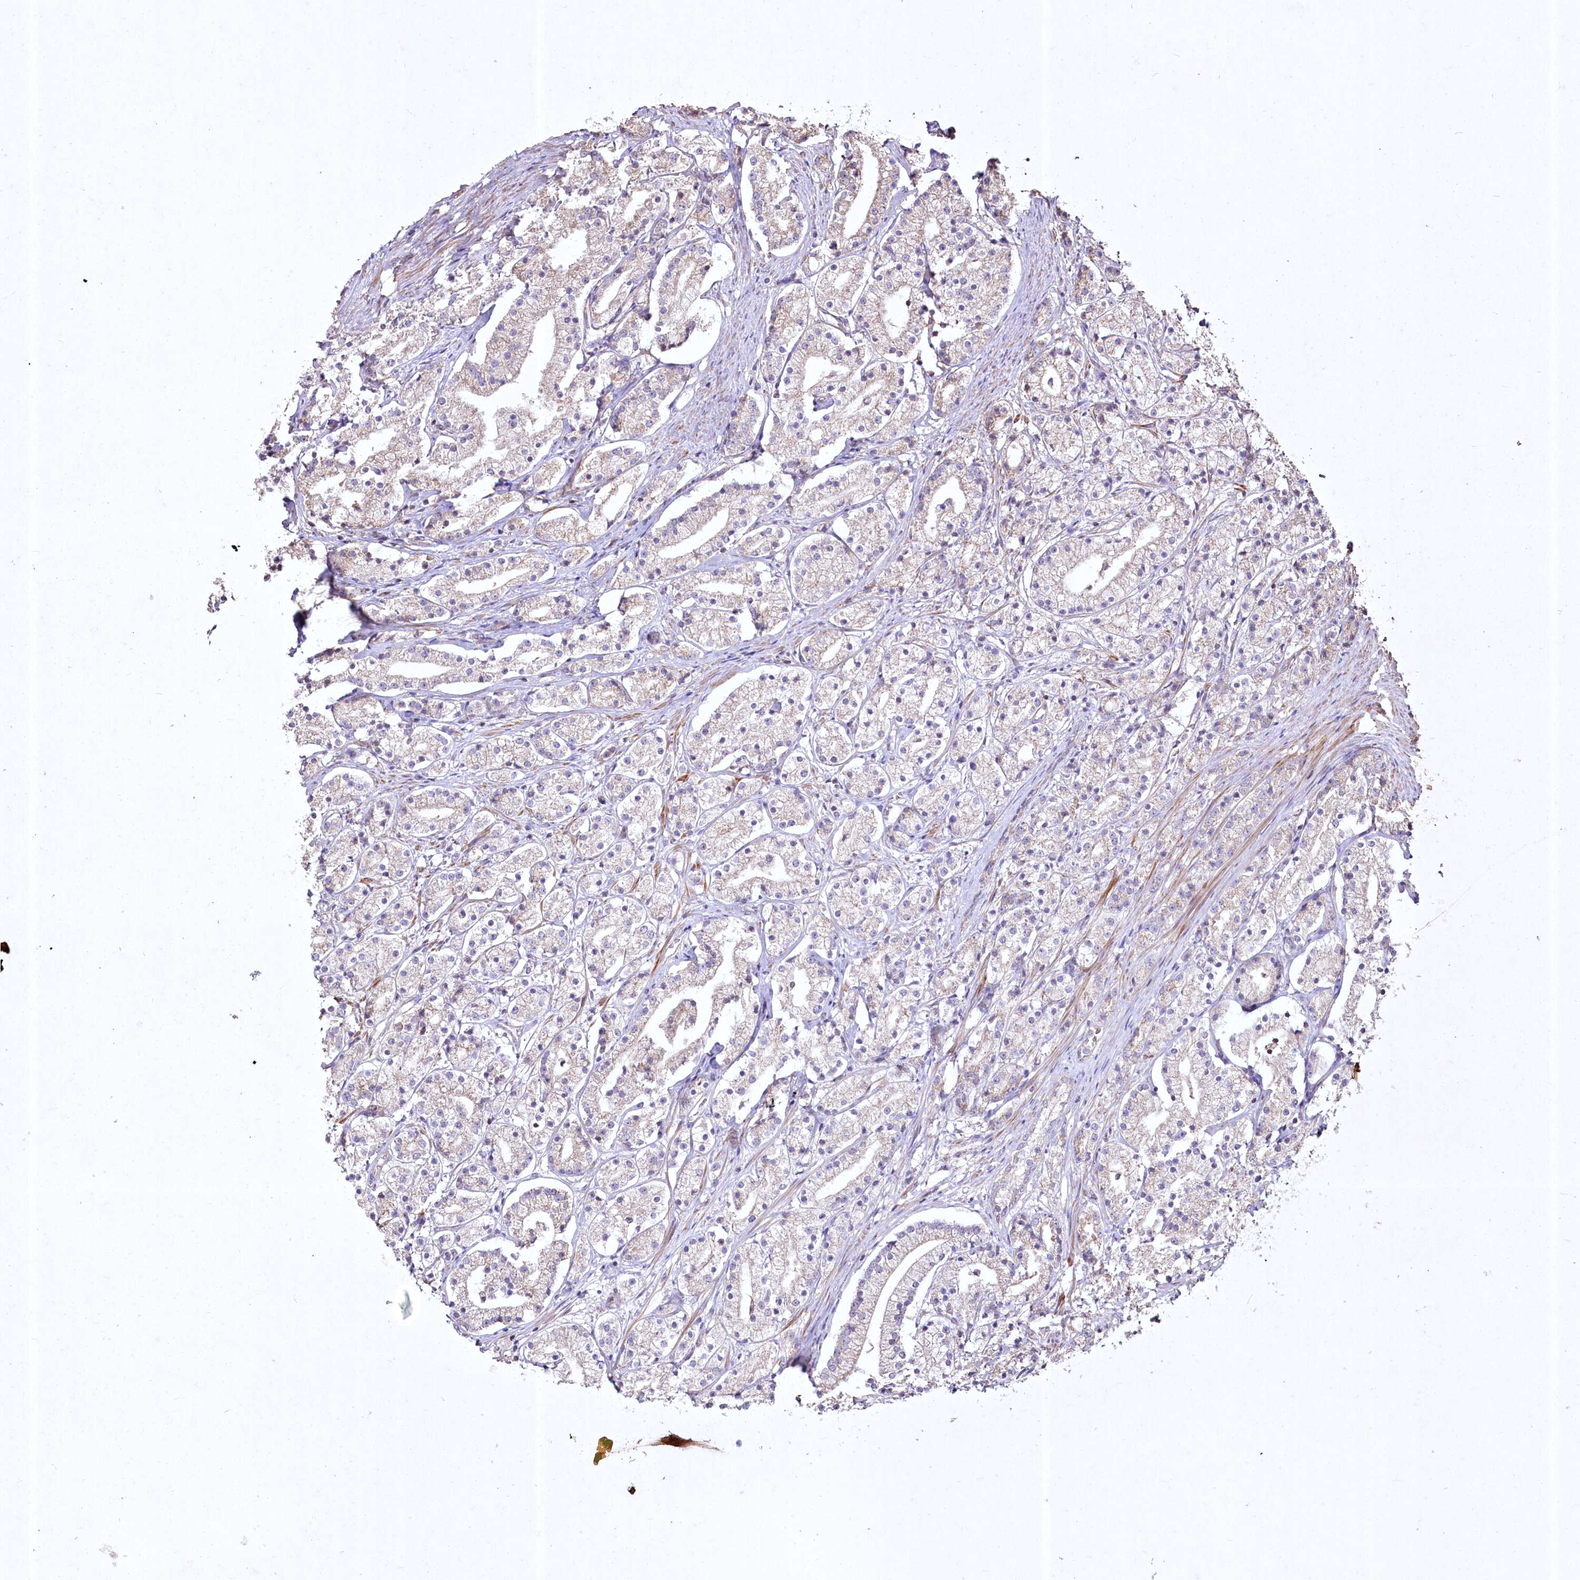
{"staining": {"intensity": "weak", "quantity": "25%-75%", "location": "cytoplasmic/membranous"}, "tissue": "prostate cancer", "cell_type": "Tumor cells", "image_type": "cancer", "snomed": [{"axis": "morphology", "description": "Adenocarcinoma, High grade"}, {"axis": "topography", "description": "Prostate"}], "caption": "Brown immunohistochemical staining in prostate cancer (adenocarcinoma (high-grade)) shows weak cytoplasmic/membranous expression in about 25%-75% of tumor cells. (DAB IHC with brightfield microscopy, high magnification).", "gene": "SH3TC1", "patient": {"sex": "male", "age": 69}}